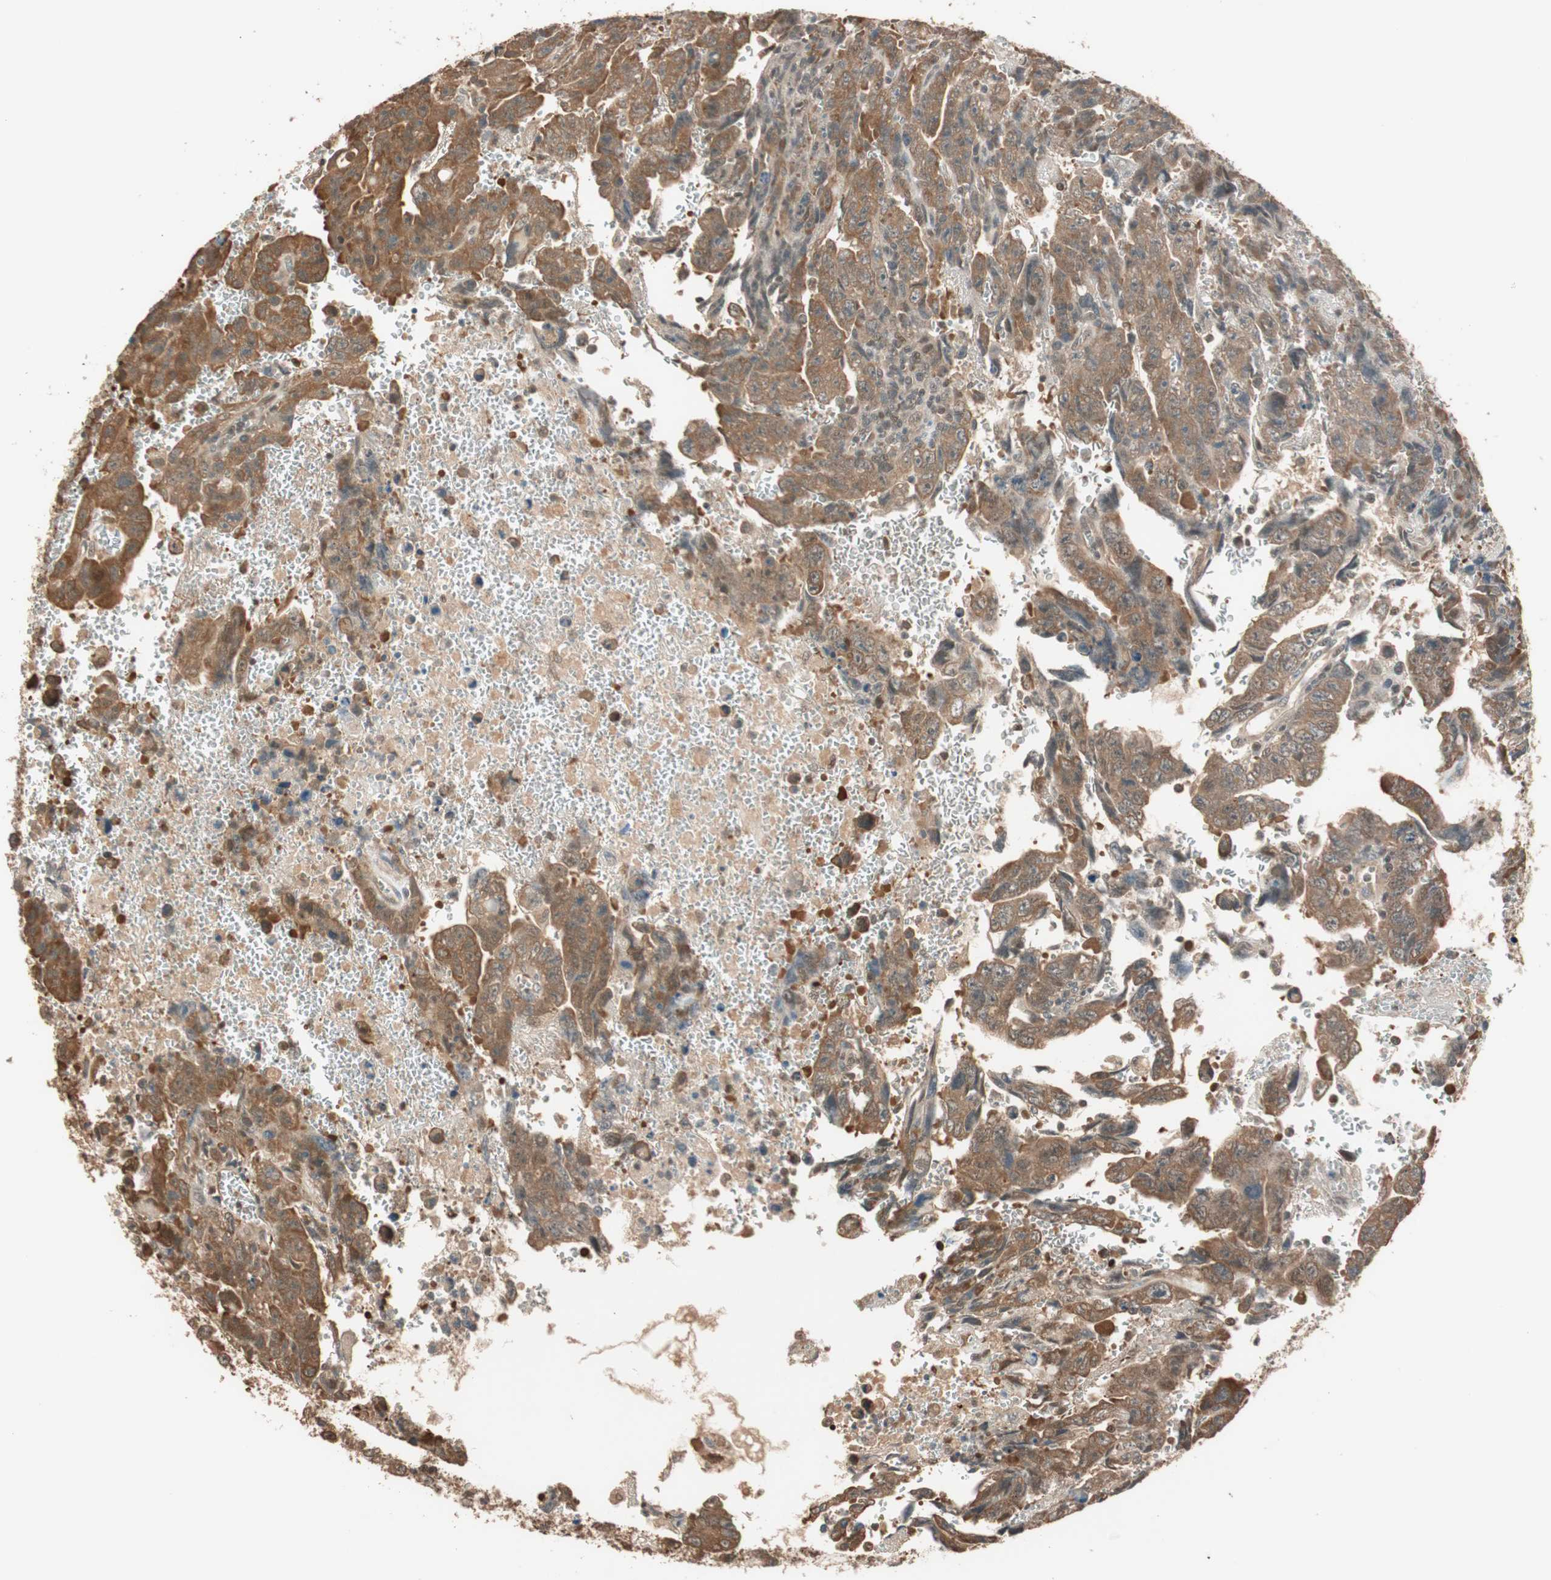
{"staining": {"intensity": "moderate", "quantity": ">75%", "location": "cytoplasmic/membranous"}, "tissue": "testis cancer", "cell_type": "Tumor cells", "image_type": "cancer", "snomed": [{"axis": "morphology", "description": "Carcinoma, Embryonal, NOS"}, {"axis": "topography", "description": "Testis"}], "caption": "This histopathology image demonstrates immunohistochemistry (IHC) staining of embryonal carcinoma (testis), with medium moderate cytoplasmic/membranous expression in approximately >75% of tumor cells.", "gene": "ZNF443", "patient": {"sex": "male", "age": 28}}